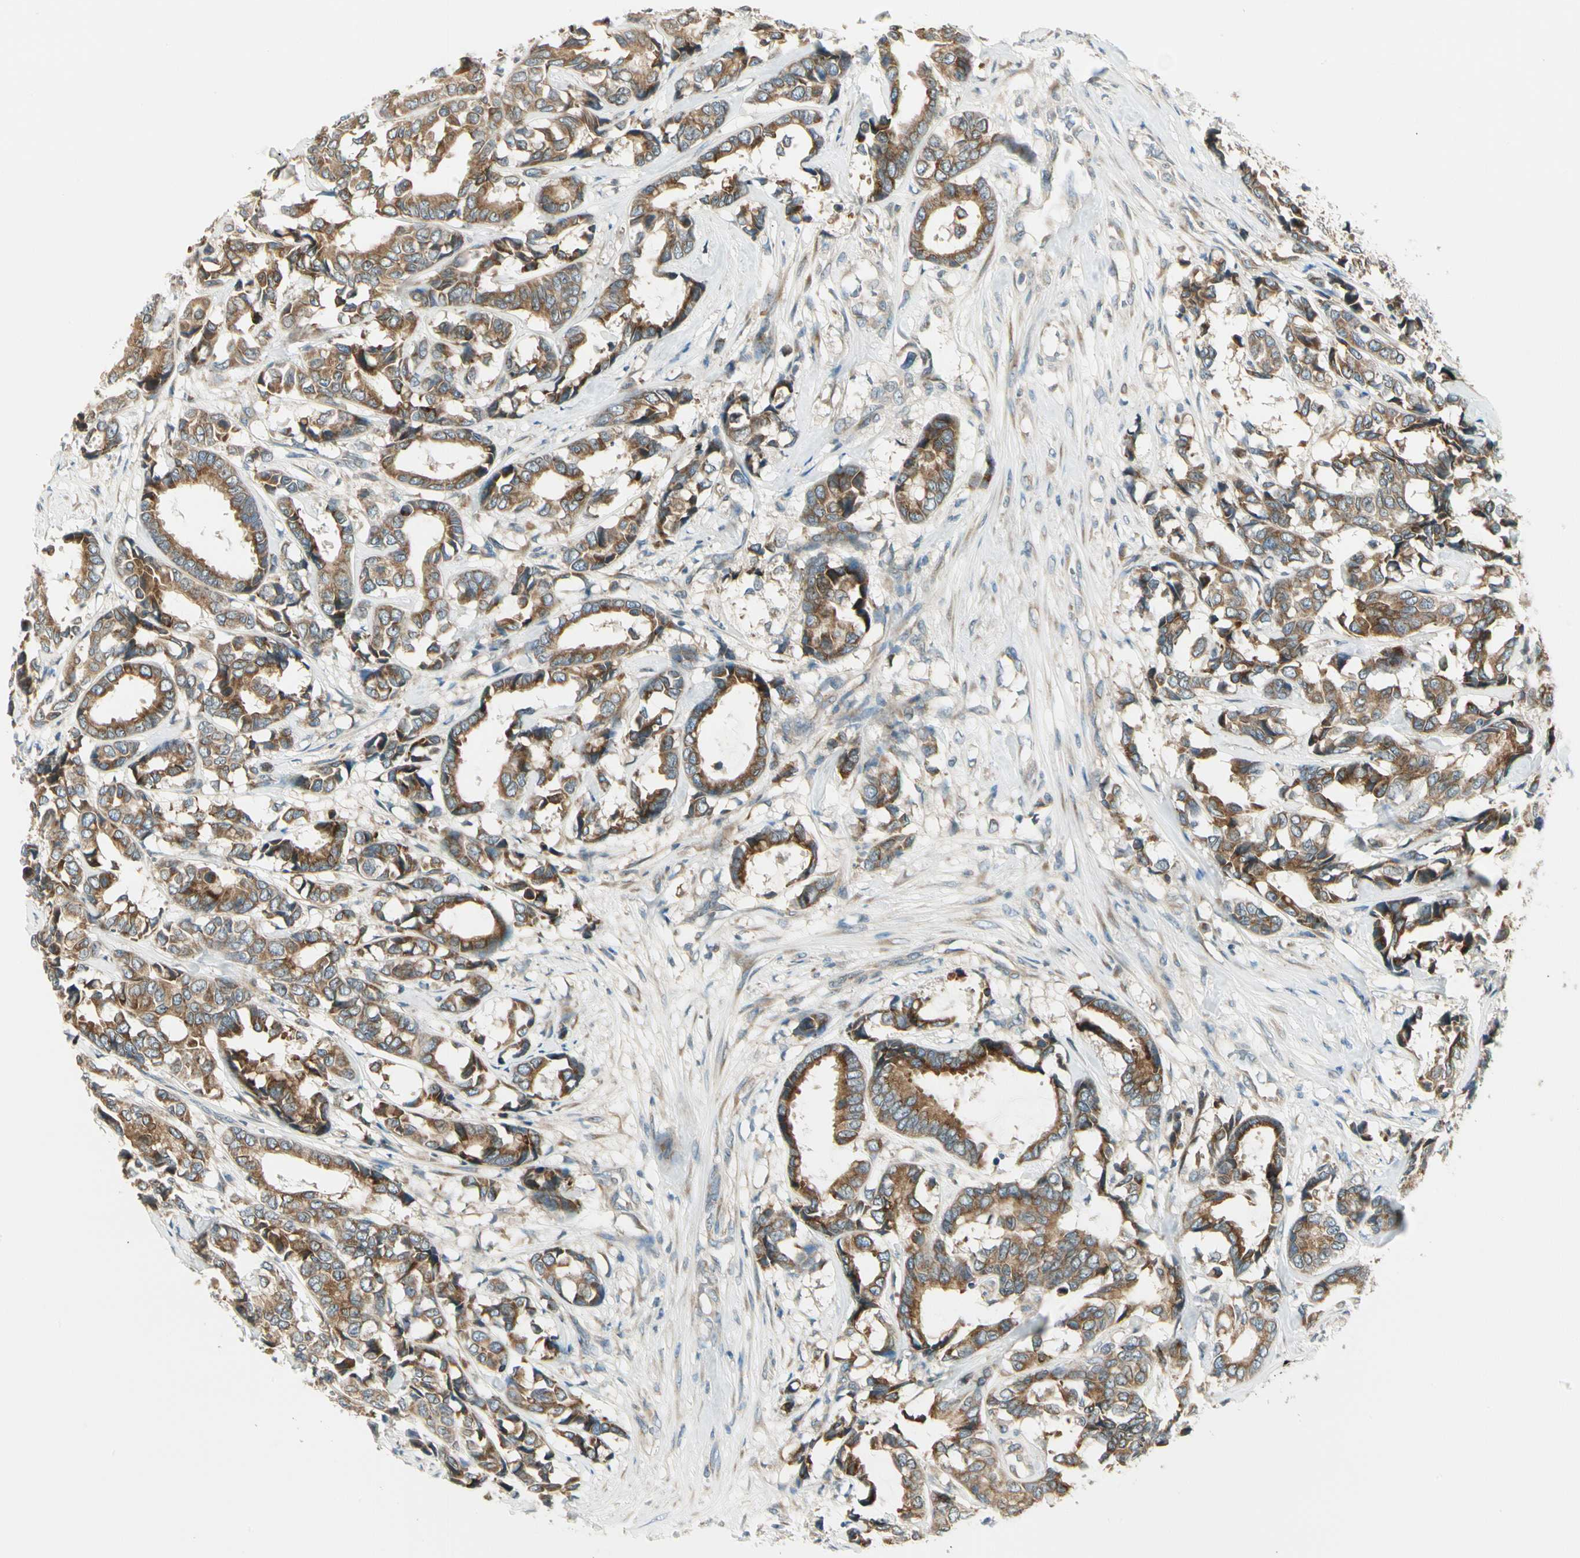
{"staining": {"intensity": "moderate", "quantity": ">75%", "location": "cytoplasmic/membranous"}, "tissue": "breast cancer", "cell_type": "Tumor cells", "image_type": "cancer", "snomed": [{"axis": "morphology", "description": "Duct carcinoma"}, {"axis": "topography", "description": "Breast"}], "caption": "Breast intraductal carcinoma stained with a brown dye reveals moderate cytoplasmic/membranous positive staining in about >75% of tumor cells.", "gene": "BNIP1", "patient": {"sex": "female", "age": 87}}